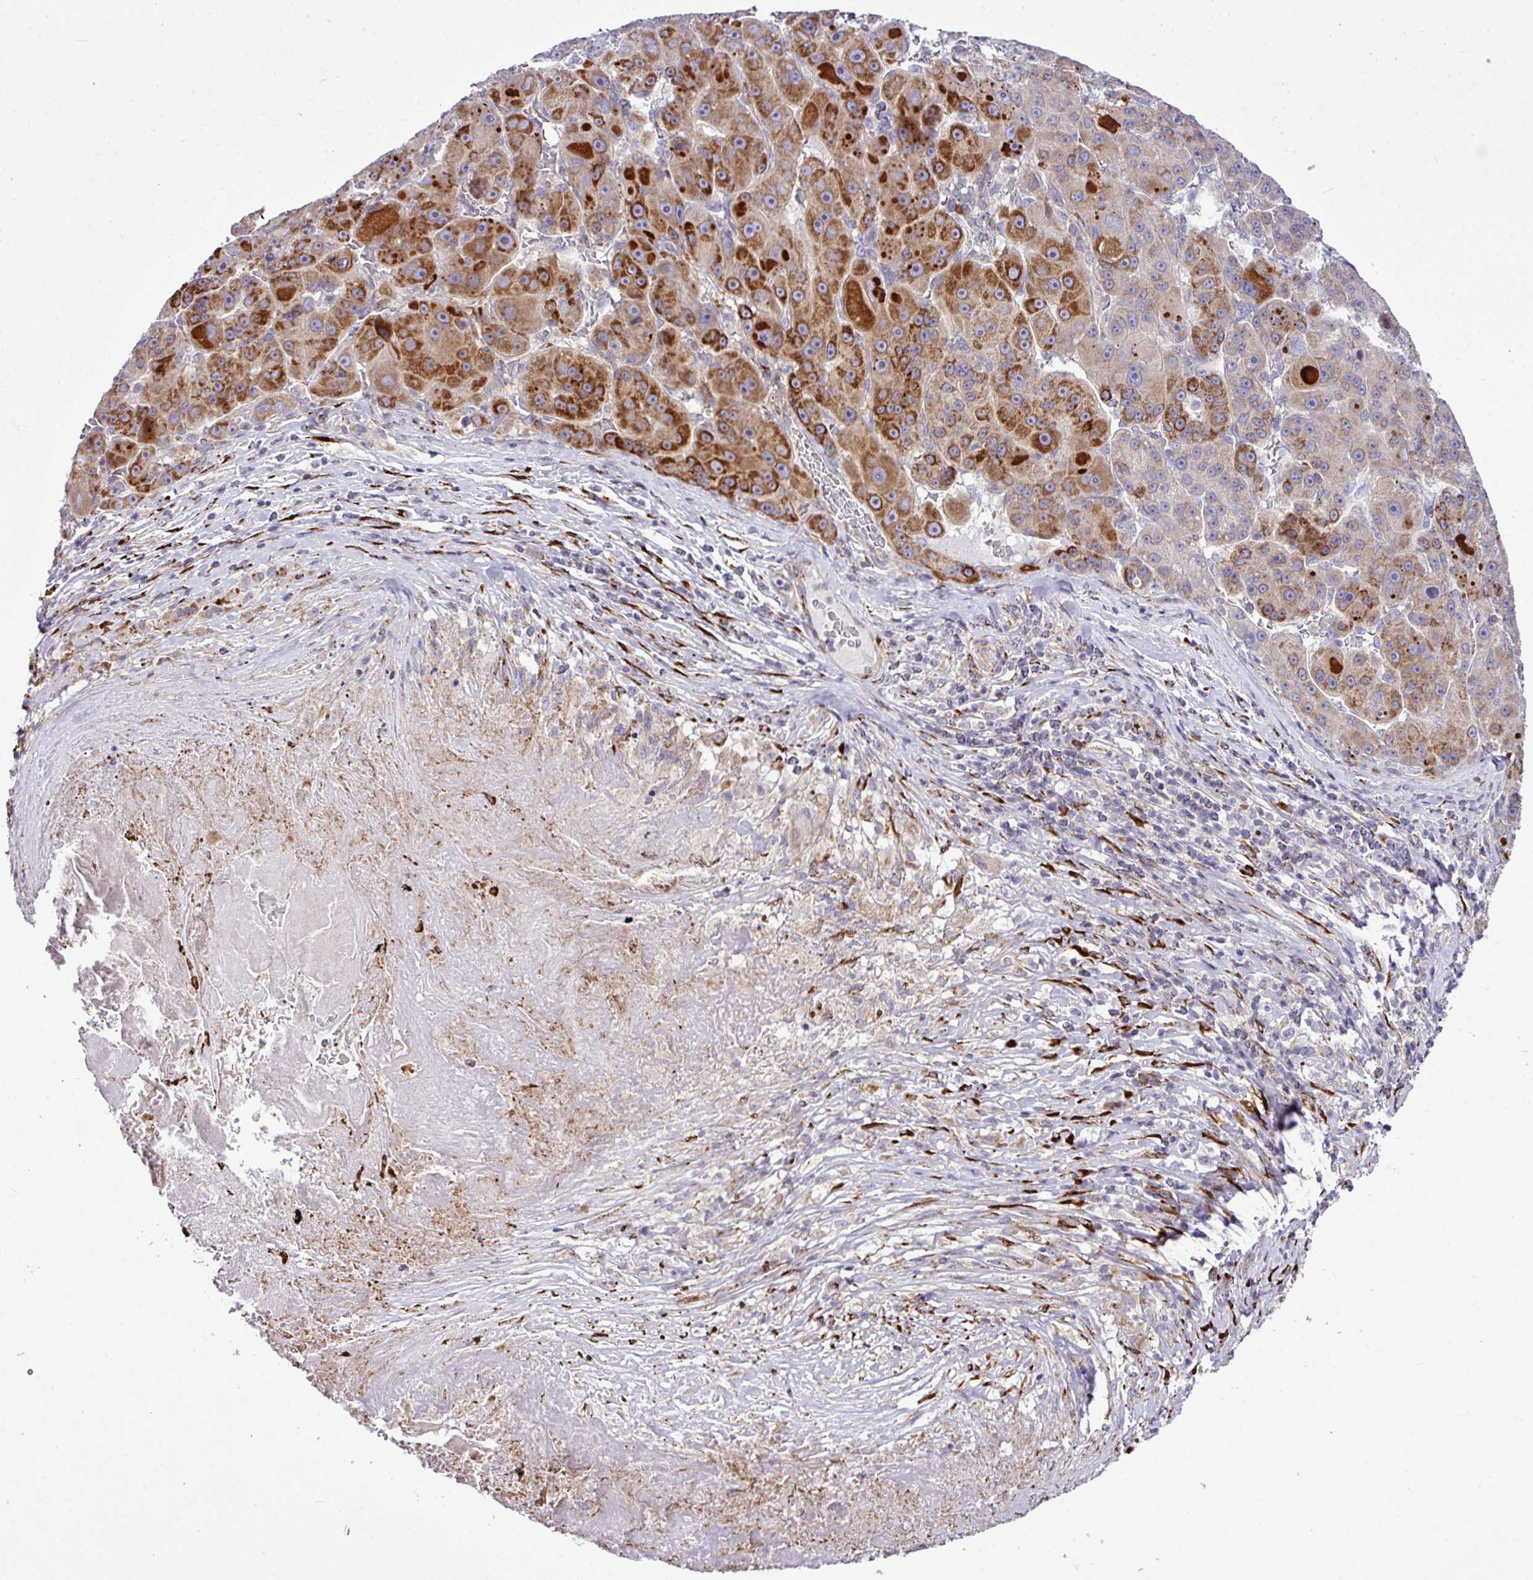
{"staining": {"intensity": "strong", "quantity": ">75%", "location": "cytoplasmic/membranous"}, "tissue": "liver cancer", "cell_type": "Tumor cells", "image_type": "cancer", "snomed": [{"axis": "morphology", "description": "Carcinoma, Hepatocellular, NOS"}, {"axis": "topography", "description": "Liver"}], "caption": "Immunohistochemical staining of human hepatocellular carcinoma (liver) displays high levels of strong cytoplasmic/membranous positivity in approximately >75% of tumor cells. (Stains: DAB in brown, nuclei in blue, Microscopy: brightfield microscopy at high magnification).", "gene": "CFAP97", "patient": {"sex": "male", "age": 76}}